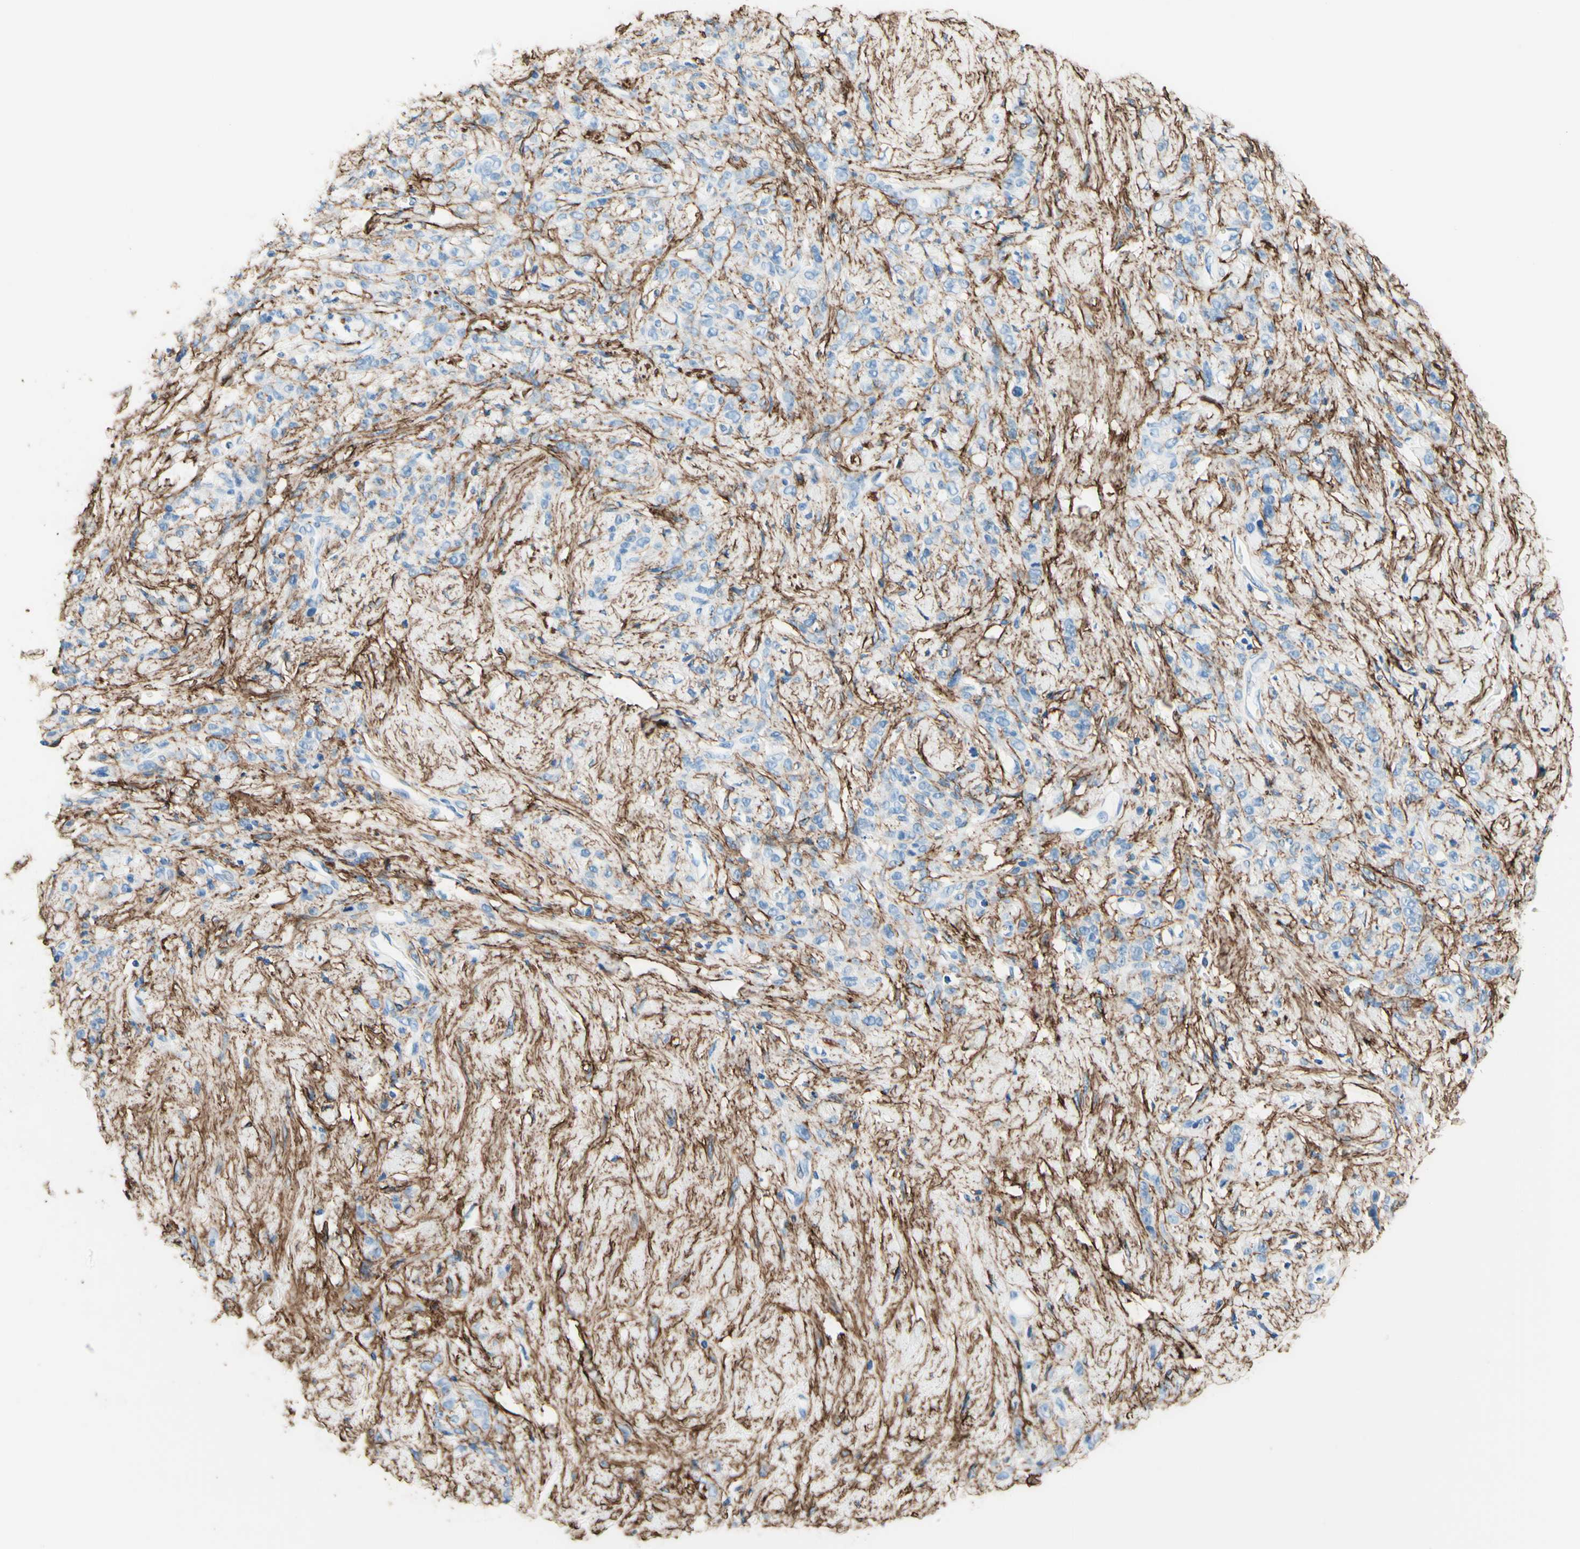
{"staining": {"intensity": "negative", "quantity": "none", "location": "none"}, "tissue": "stomach cancer", "cell_type": "Tumor cells", "image_type": "cancer", "snomed": [{"axis": "morphology", "description": "Adenocarcinoma, NOS"}, {"axis": "topography", "description": "Stomach"}], "caption": "DAB (3,3'-diaminobenzidine) immunohistochemical staining of human stomach cancer reveals no significant staining in tumor cells.", "gene": "MFAP5", "patient": {"sex": "male", "age": 82}}